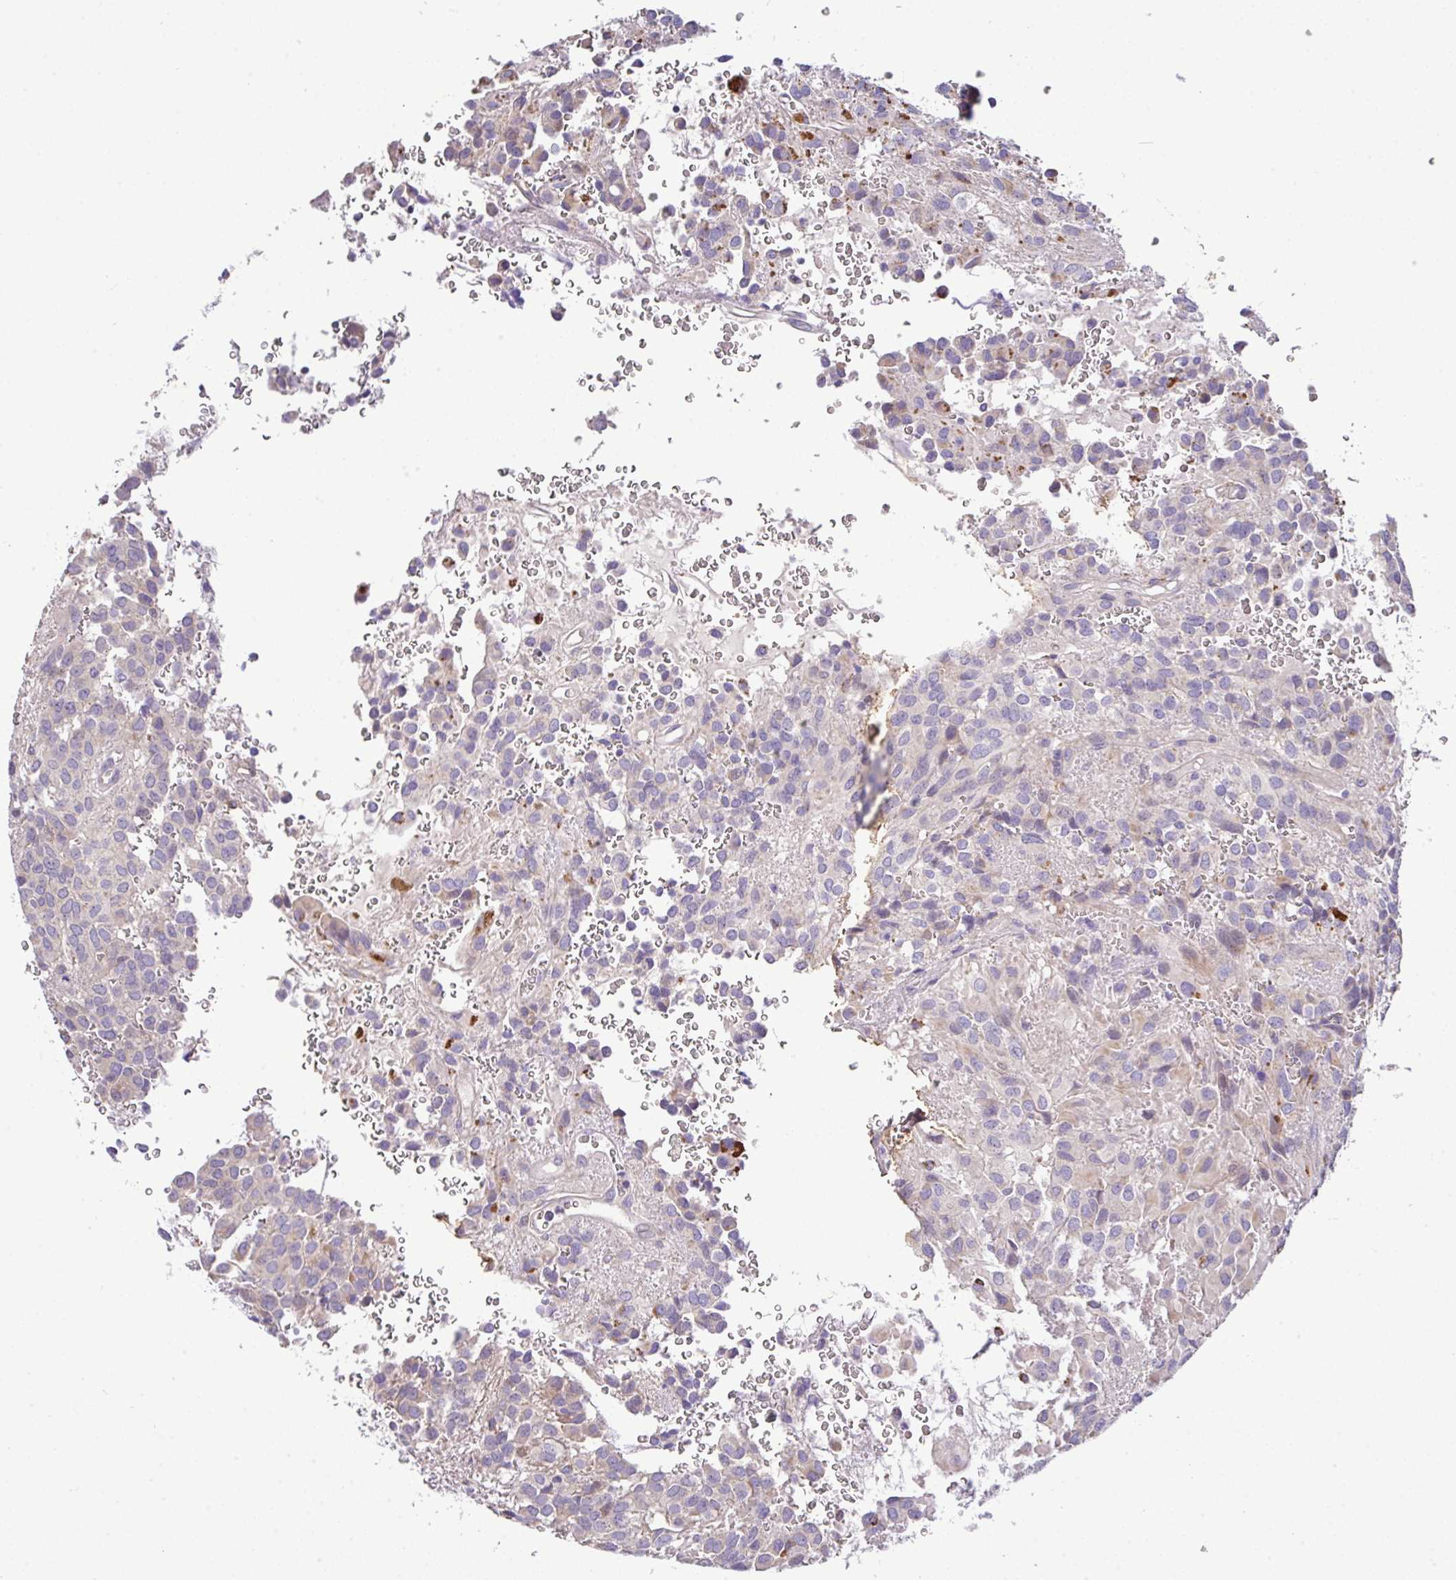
{"staining": {"intensity": "negative", "quantity": "none", "location": "none"}, "tissue": "glioma", "cell_type": "Tumor cells", "image_type": "cancer", "snomed": [{"axis": "morphology", "description": "Glioma, malignant, Low grade"}, {"axis": "topography", "description": "Brain"}], "caption": "IHC photomicrograph of neoplastic tissue: human low-grade glioma (malignant) stained with DAB (3,3'-diaminobenzidine) shows no significant protein expression in tumor cells.", "gene": "EPN3", "patient": {"sex": "male", "age": 56}}